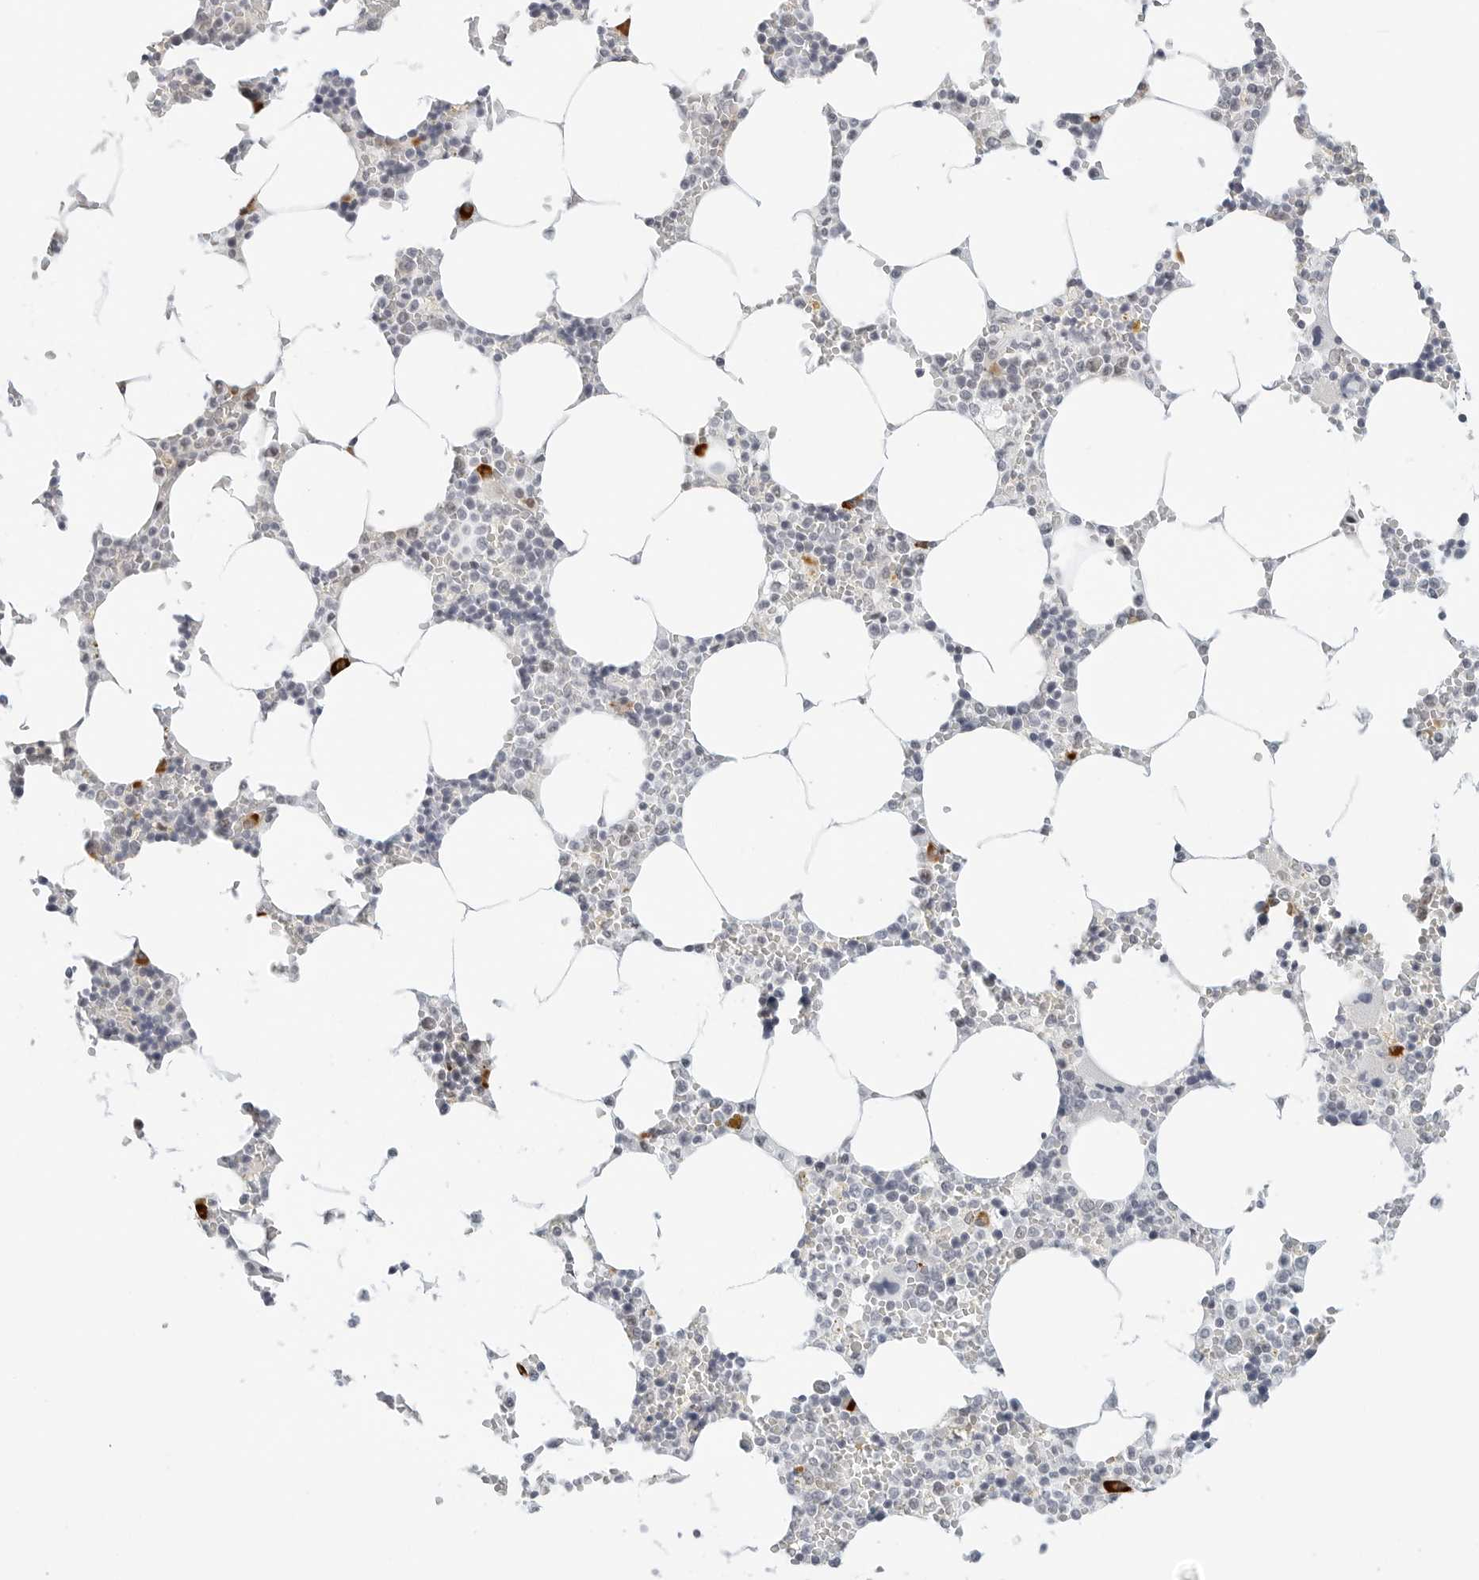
{"staining": {"intensity": "strong", "quantity": "<25%", "location": "cytoplasmic/membranous"}, "tissue": "bone marrow", "cell_type": "Hematopoietic cells", "image_type": "normal", "snomed": [{"axis": "morphology", "description": "Normal tissue, NOS"}, {"axis": "topography", "description": "Bone marrow"}], "caption": "Strong cytoplasmic/membranous expression for a protein is seen in about <25% of hematopoietic cells of unremarkable bone marrow using IHC.", "gene": "PARP10", "patient": {"sex": "male", "age": 70}}